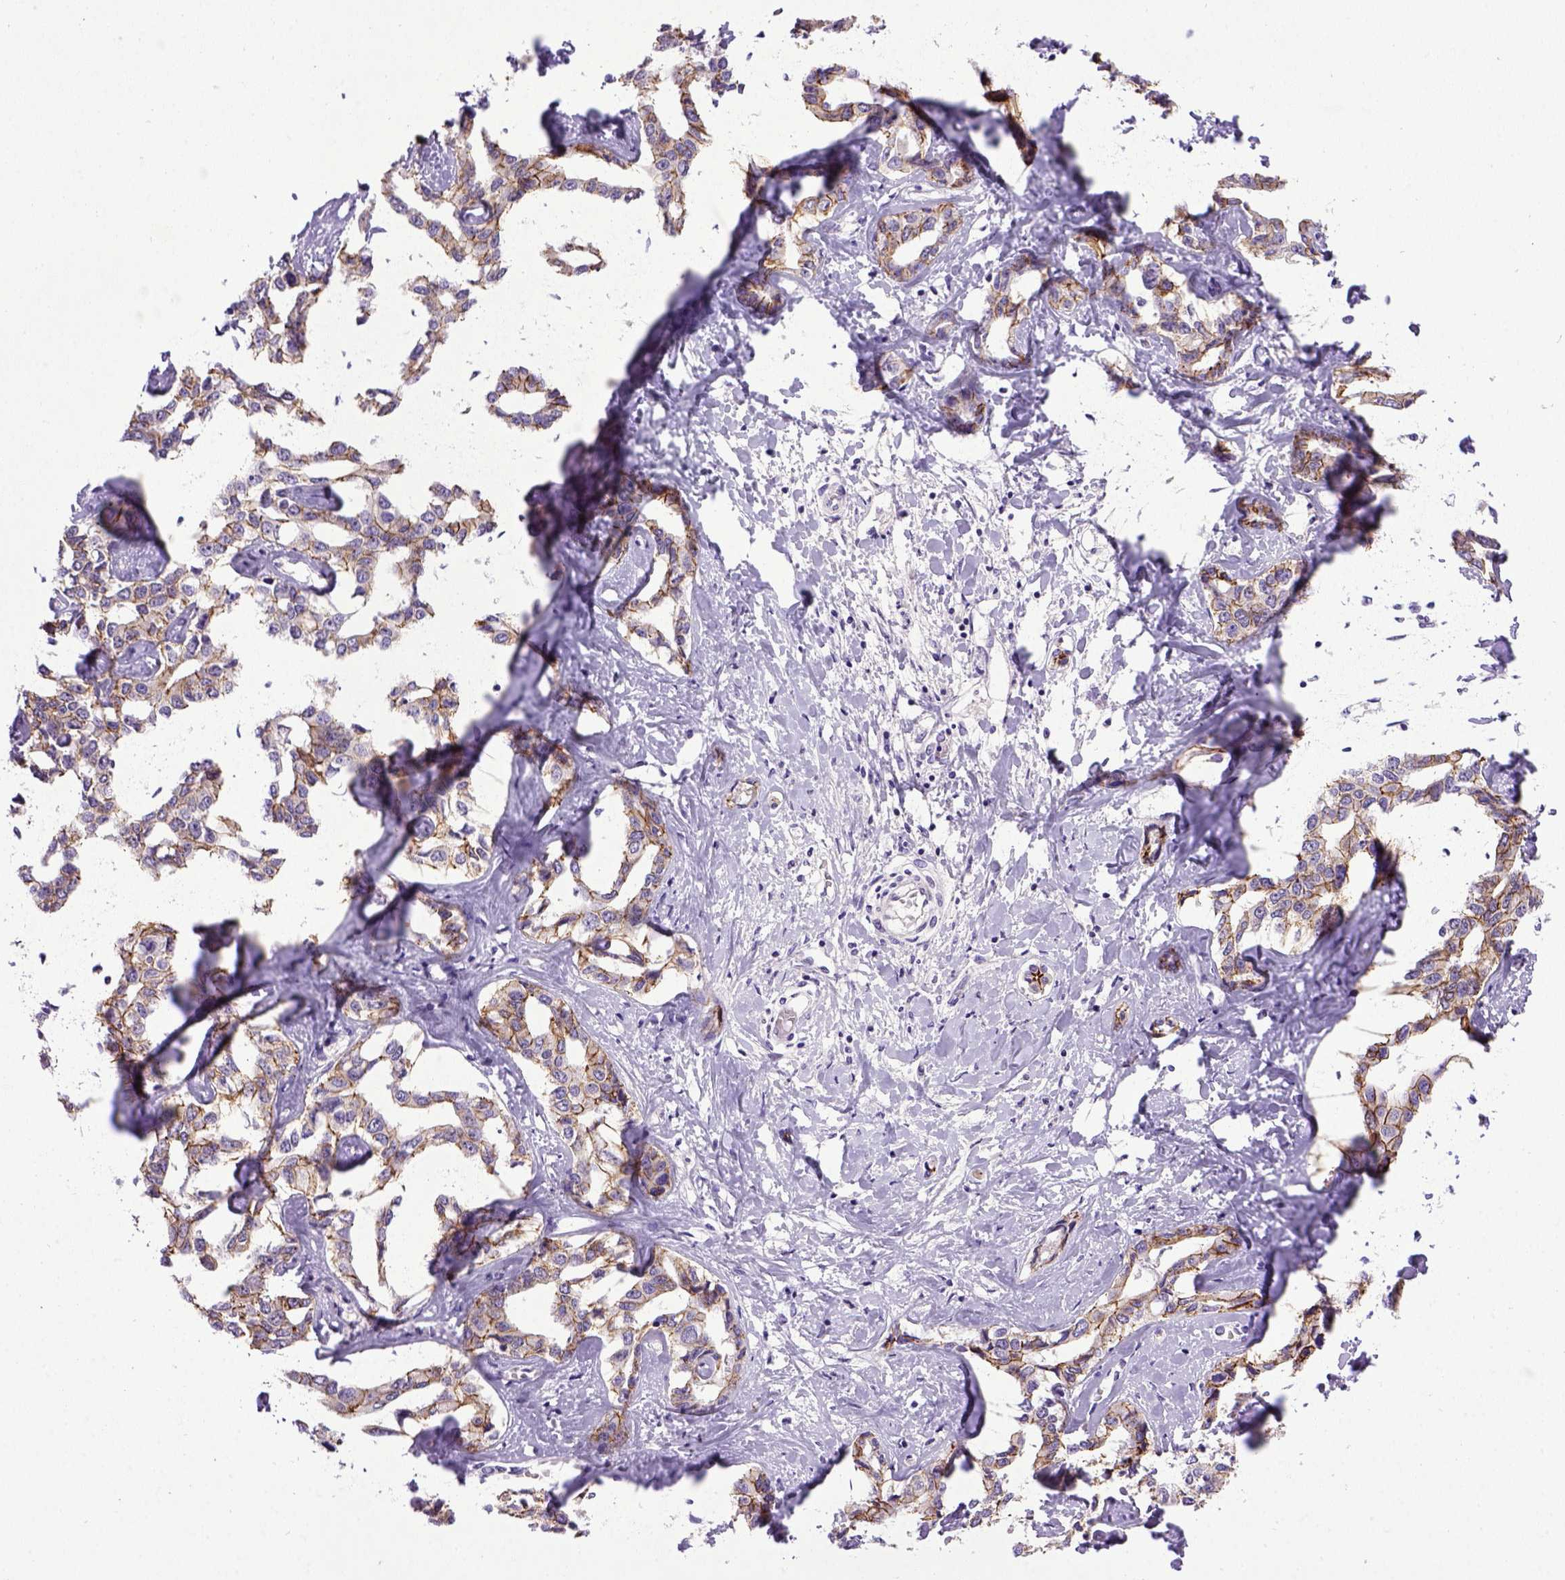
{"staining": {"intensity": "moderate", "quantity": ">75%", "location": "cytoplasmic/membranous"}, "tissue": "liver cancer", "cell_type": "Tumor cells", "image_type": "cancer", "snomed": [{"axis": "morphology", "description": "Cholangiocarcinoma"}, {"axis": "topography", "description": "Liver"}], "caption": "A histopathology image showing moderate cytoplasmic/membranous expression in approximately >75% of tumor cells in liver cancer (cholangiocarcinoma), as visualized by brown immunohistochemical staining.", "gene": "CDH1", "patient": {"sex": "male", "age": 59}}